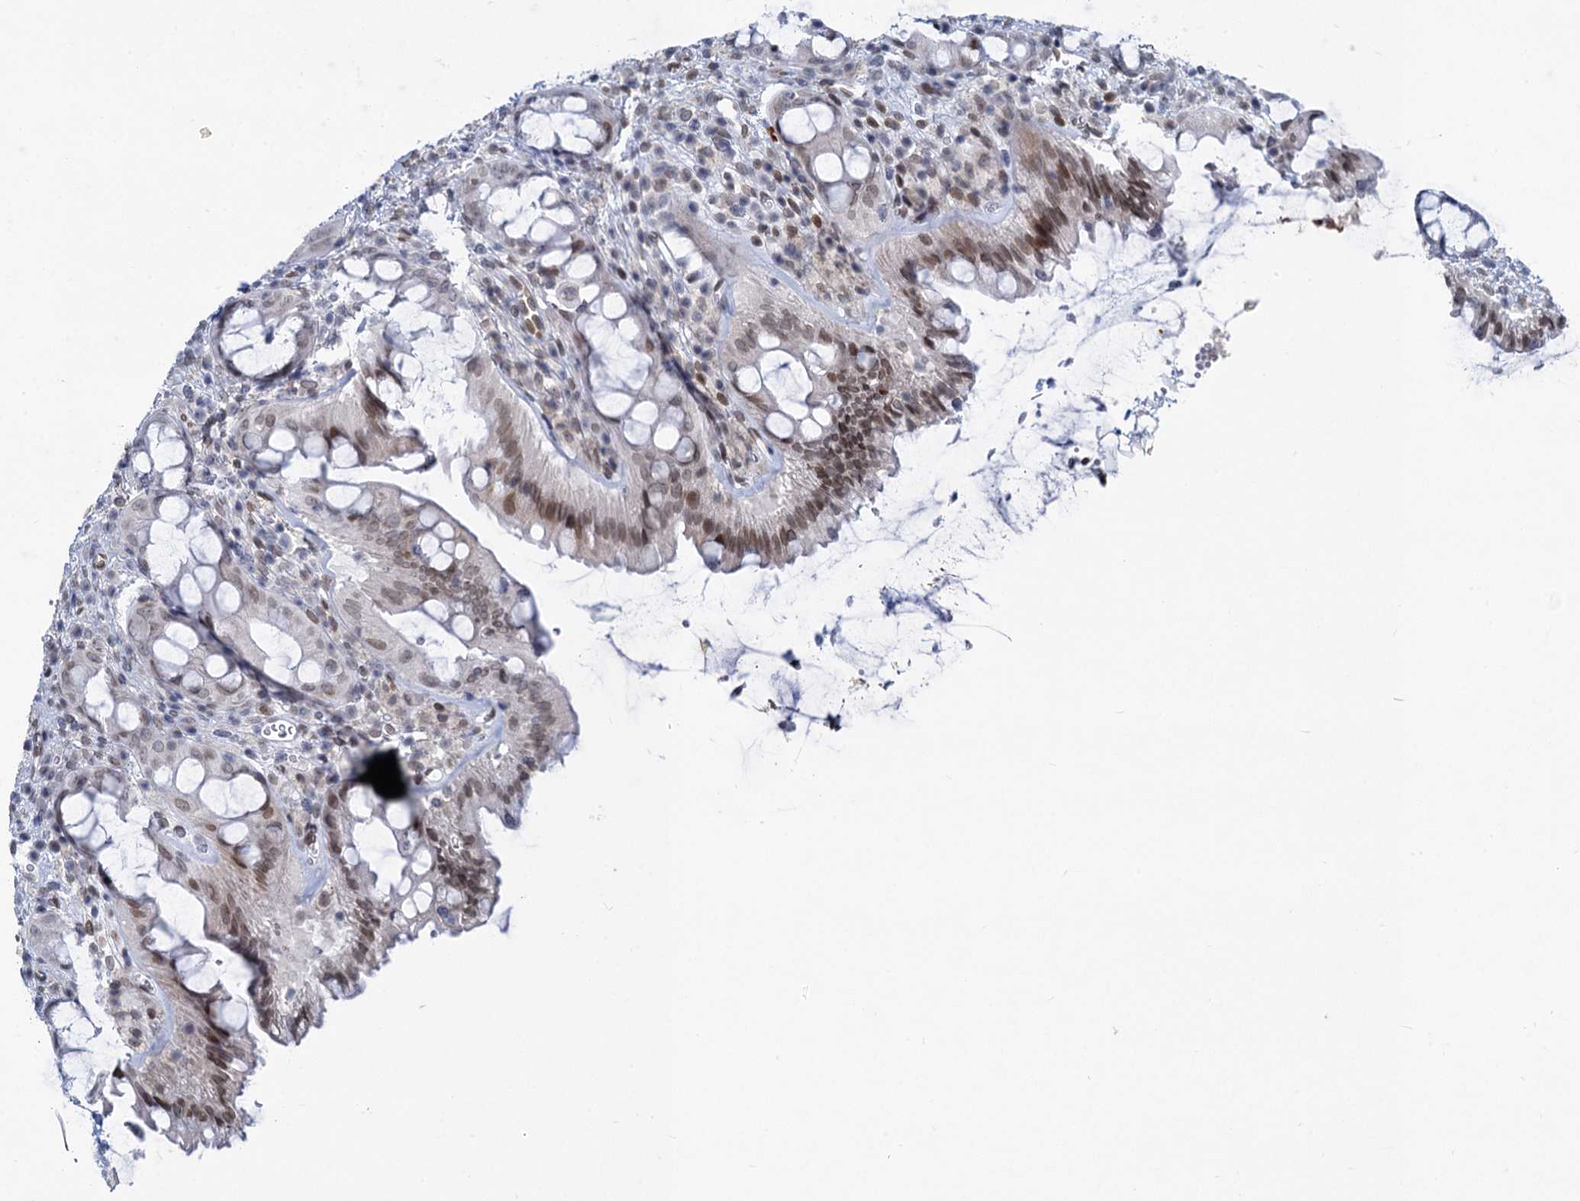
{"staining": {"intensity": "moderate", "quantity": "25%-75%", "location": "nuclear"}, "tissue": "rectum", "cell_type": "Glandular cells", "image_type": "normal", "snomed": [{"axis": "morphology", "description": "Normal tissue, NOS"}, {"axis": "topography", "description": "Rectum"}], "caption": "Immunohistochemical staining of normal human rectum reveals medium levels of moderate nuclear staining in approximately 25%-75% of glandular cells.", "gene": "PRSS35", "patient": {"sex": "female", "age": 57}}